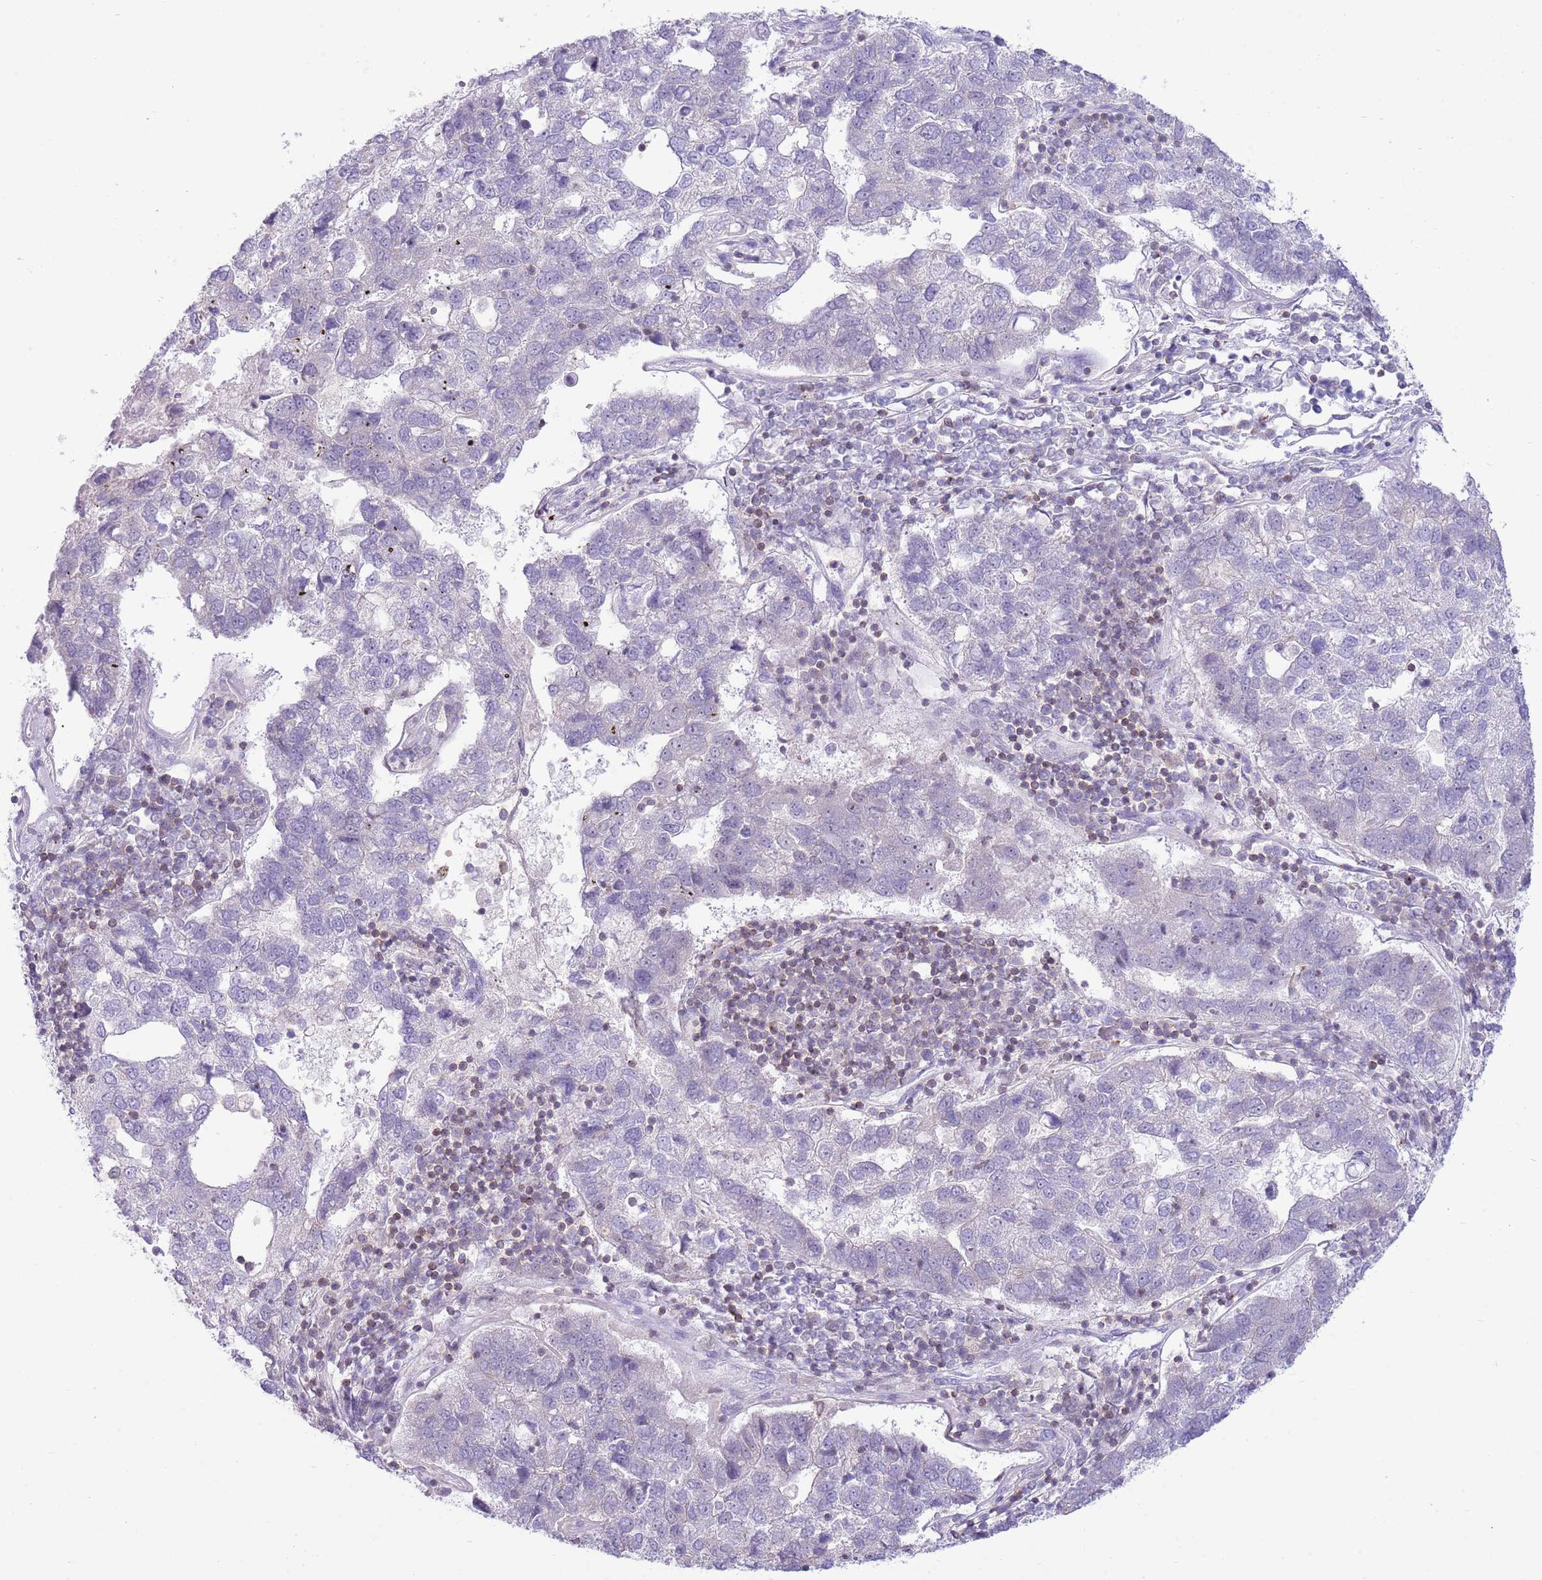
{"staining": {"intensity": "negative", "quantity": "none", "location": "none"}, "tissue": "pancreatic cancer", "cell_type": "Tumor cells", "image_type": "cancer", "snomed": [{"axis": "morphology", "description": "Adenocarcinoma, NOS"}, {"axis": "topography", "description": "Pancreas"}], "caption": "Immunohistochemical staining of adenocarcinoma (pancreatic) demonstrates no significant positivity in tumor cells.", "gene": "OR4Q3", "patient": {"sex": "female", "age": 61}}